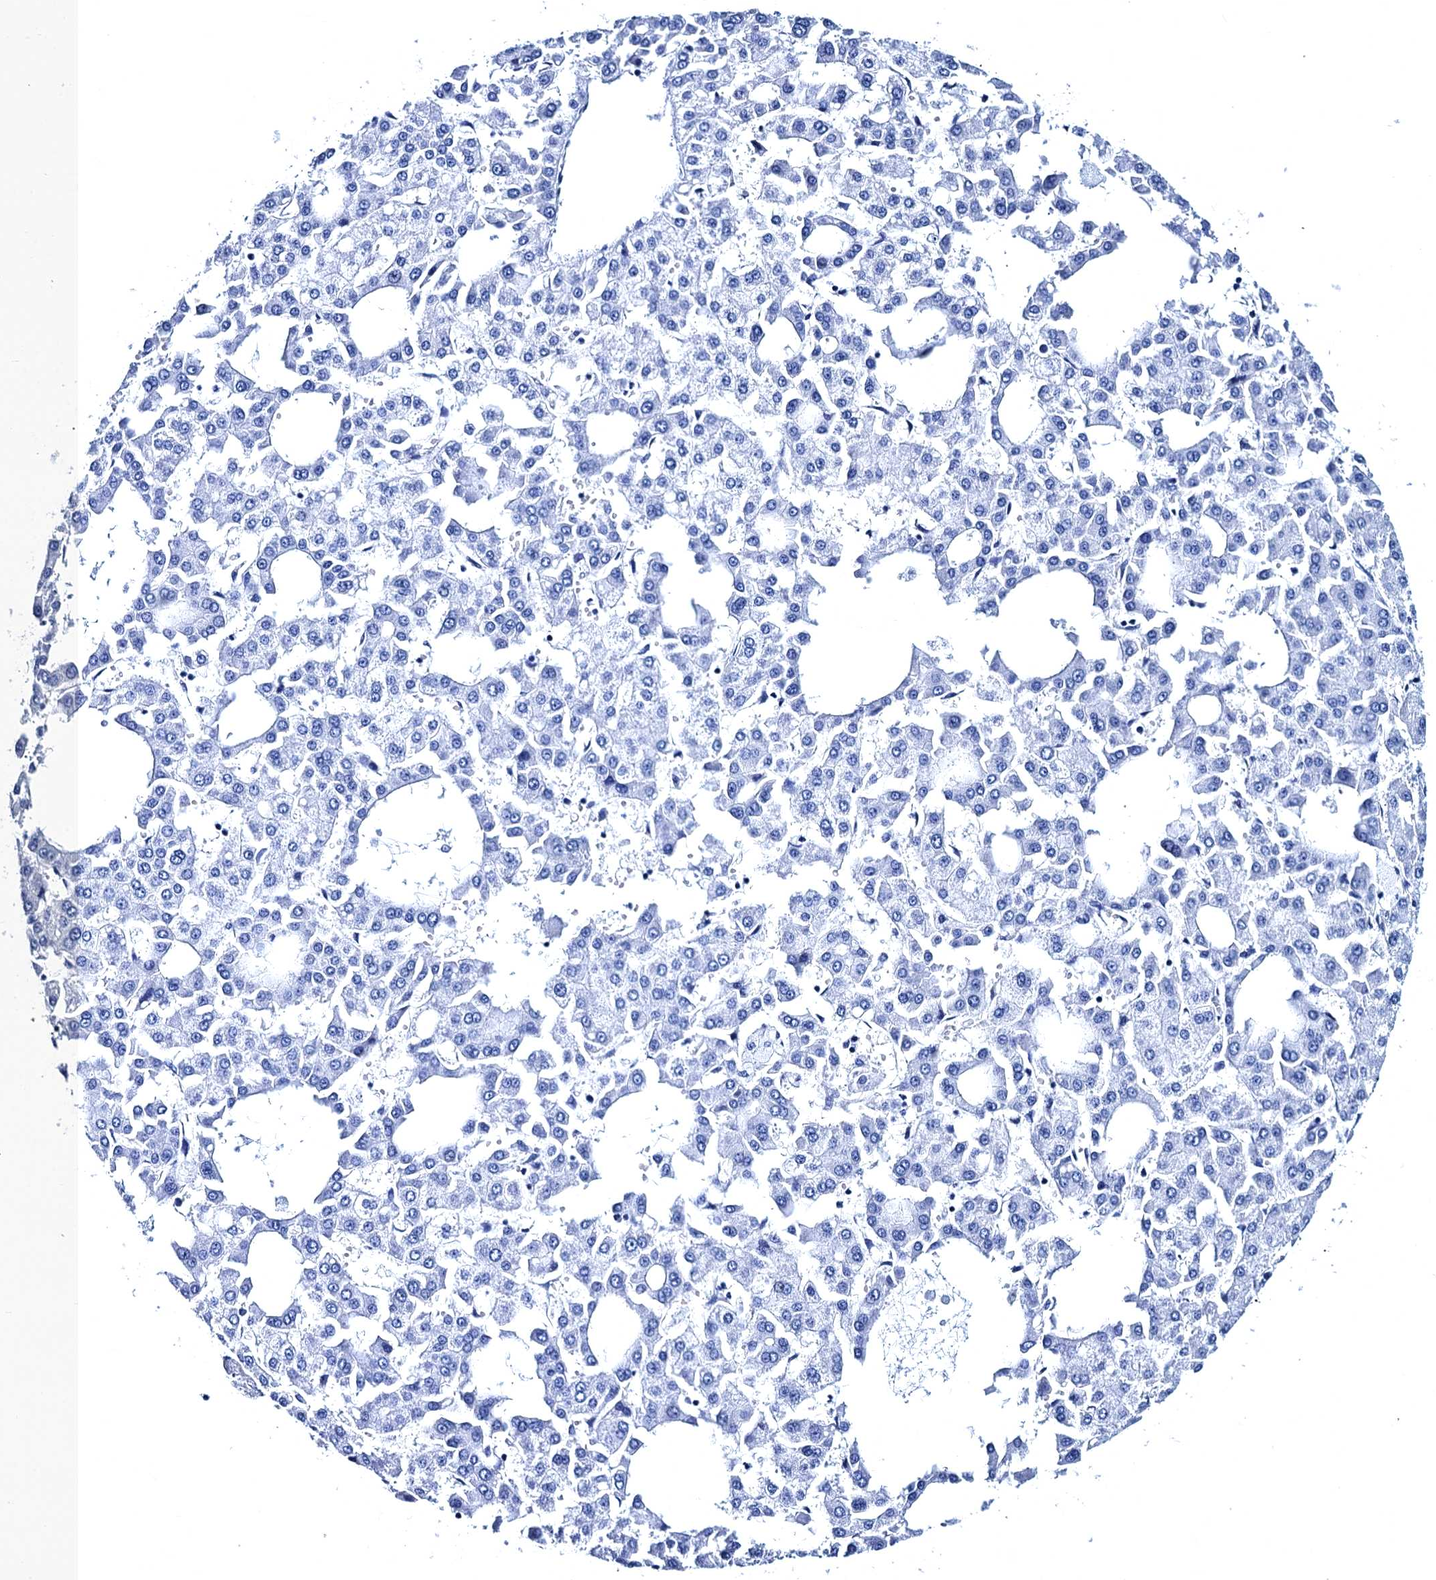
{"staining": {"intensity": "negative", "quantity": "none", "location": "none"}, "tissue": "liver cancer", "cell_type": "Tumor cells", "image_type": "cancer", "snomed": [{"axis": "morphology", "description": "Carcinoma, Hepatocellular, NOS"}, {"axis": "topography", "description": "Liver"}], "caption": "Tumor cells are negative for protein expression in human liver cancer.", "gene": "MYBPC3", "patient": {"sex": "male", "age": 47}}